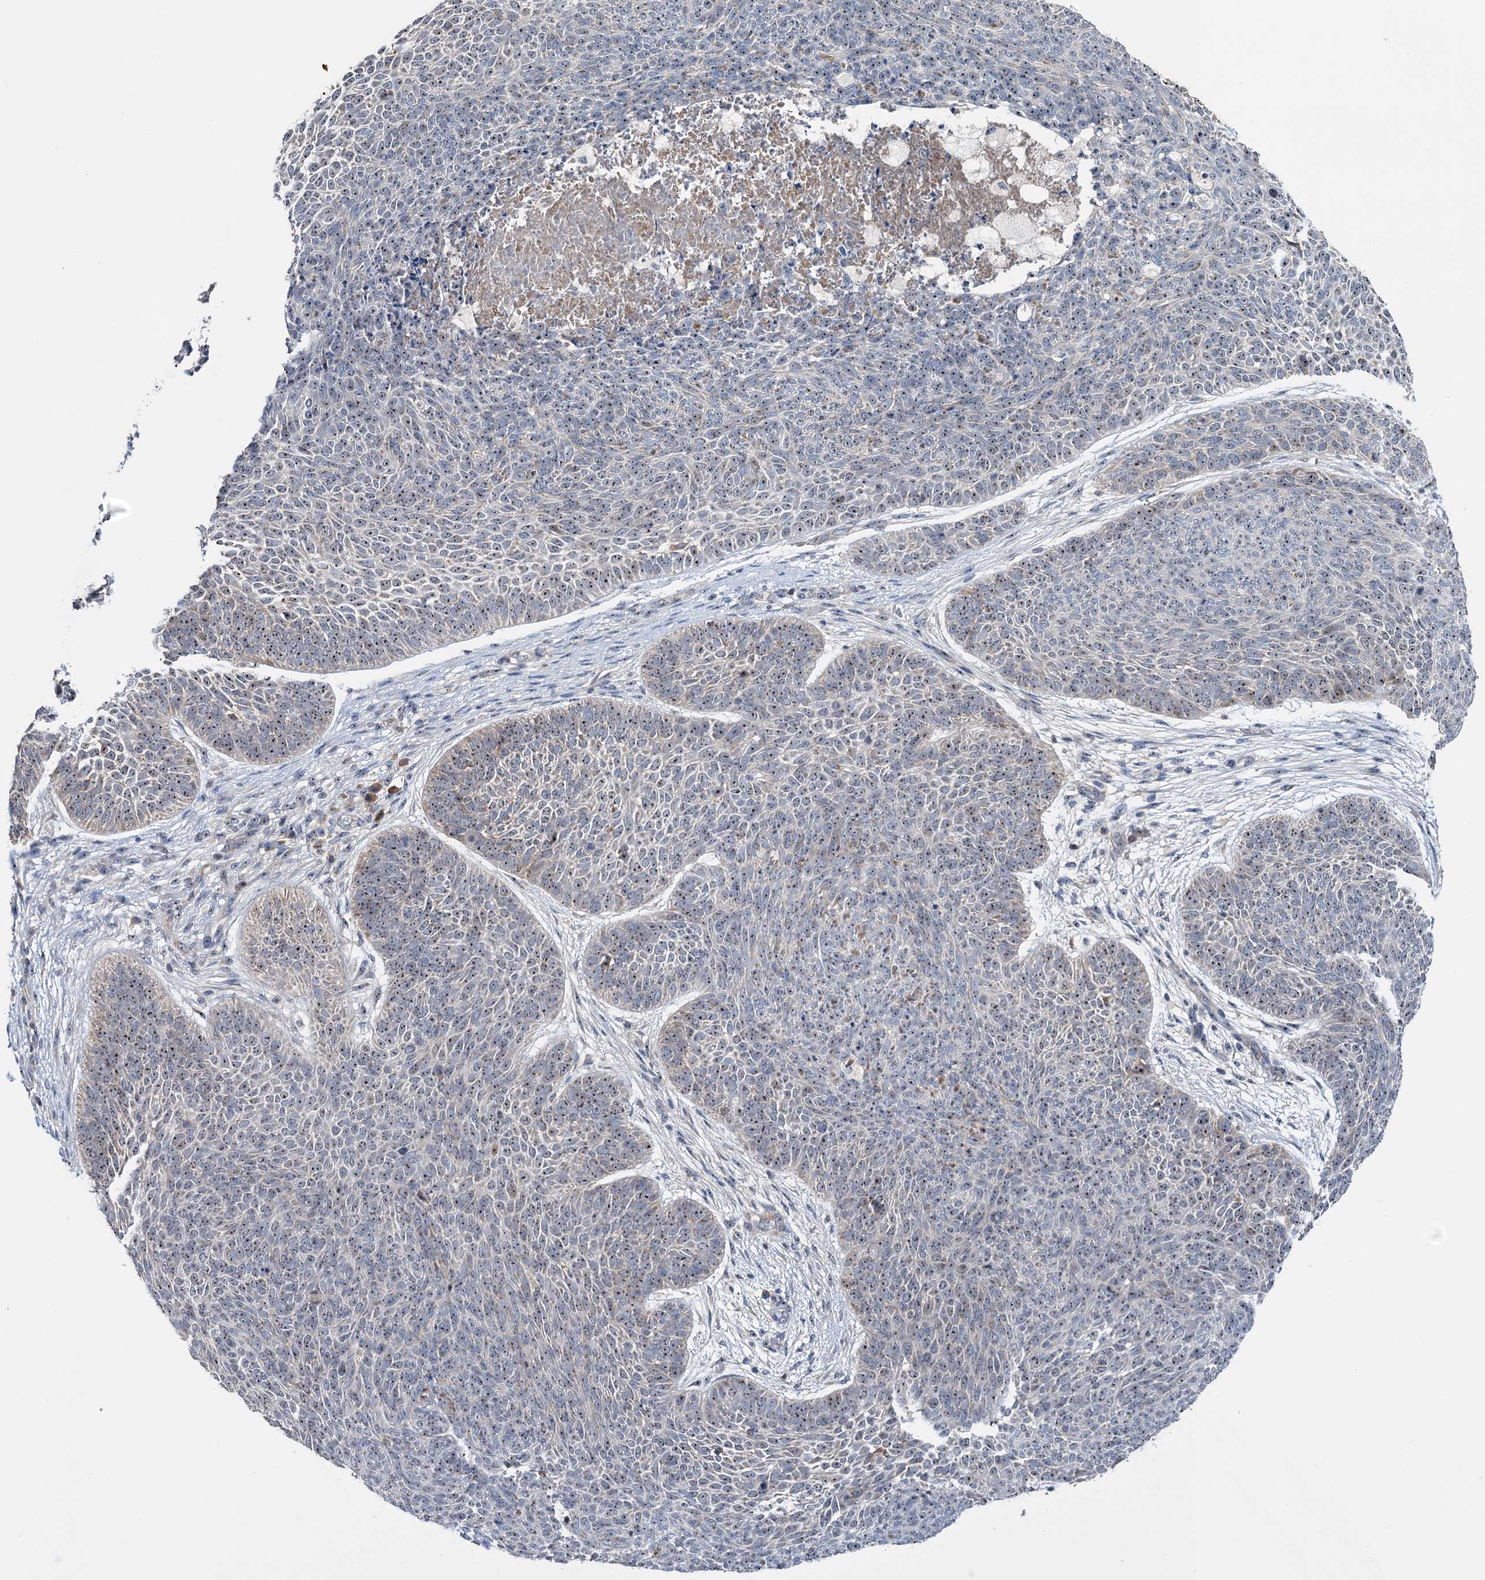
{"staining": {"intensity": "weak", "quantity": "25%-75%", "location": "nuclear"}, "tissue": "skin cancer", "cell_type": "Tumor cells", "image_type": "cancer", "snomed": [{"axis": "morphology", "description": "Basal cell carcinoma"}, {"axis": "topography", "description": "Skin"}], "caption": "Immunohistochemical staining of human basal cell carcinoma (skin) demonstrates low levels of weak nuclear protein staining in approximately 25%-75% of tumor cells. (DAB IHC with brightfield microscopy, high magnification).", "gene": "HTR3B", "patient": {"sex": "male", "age": 85}}